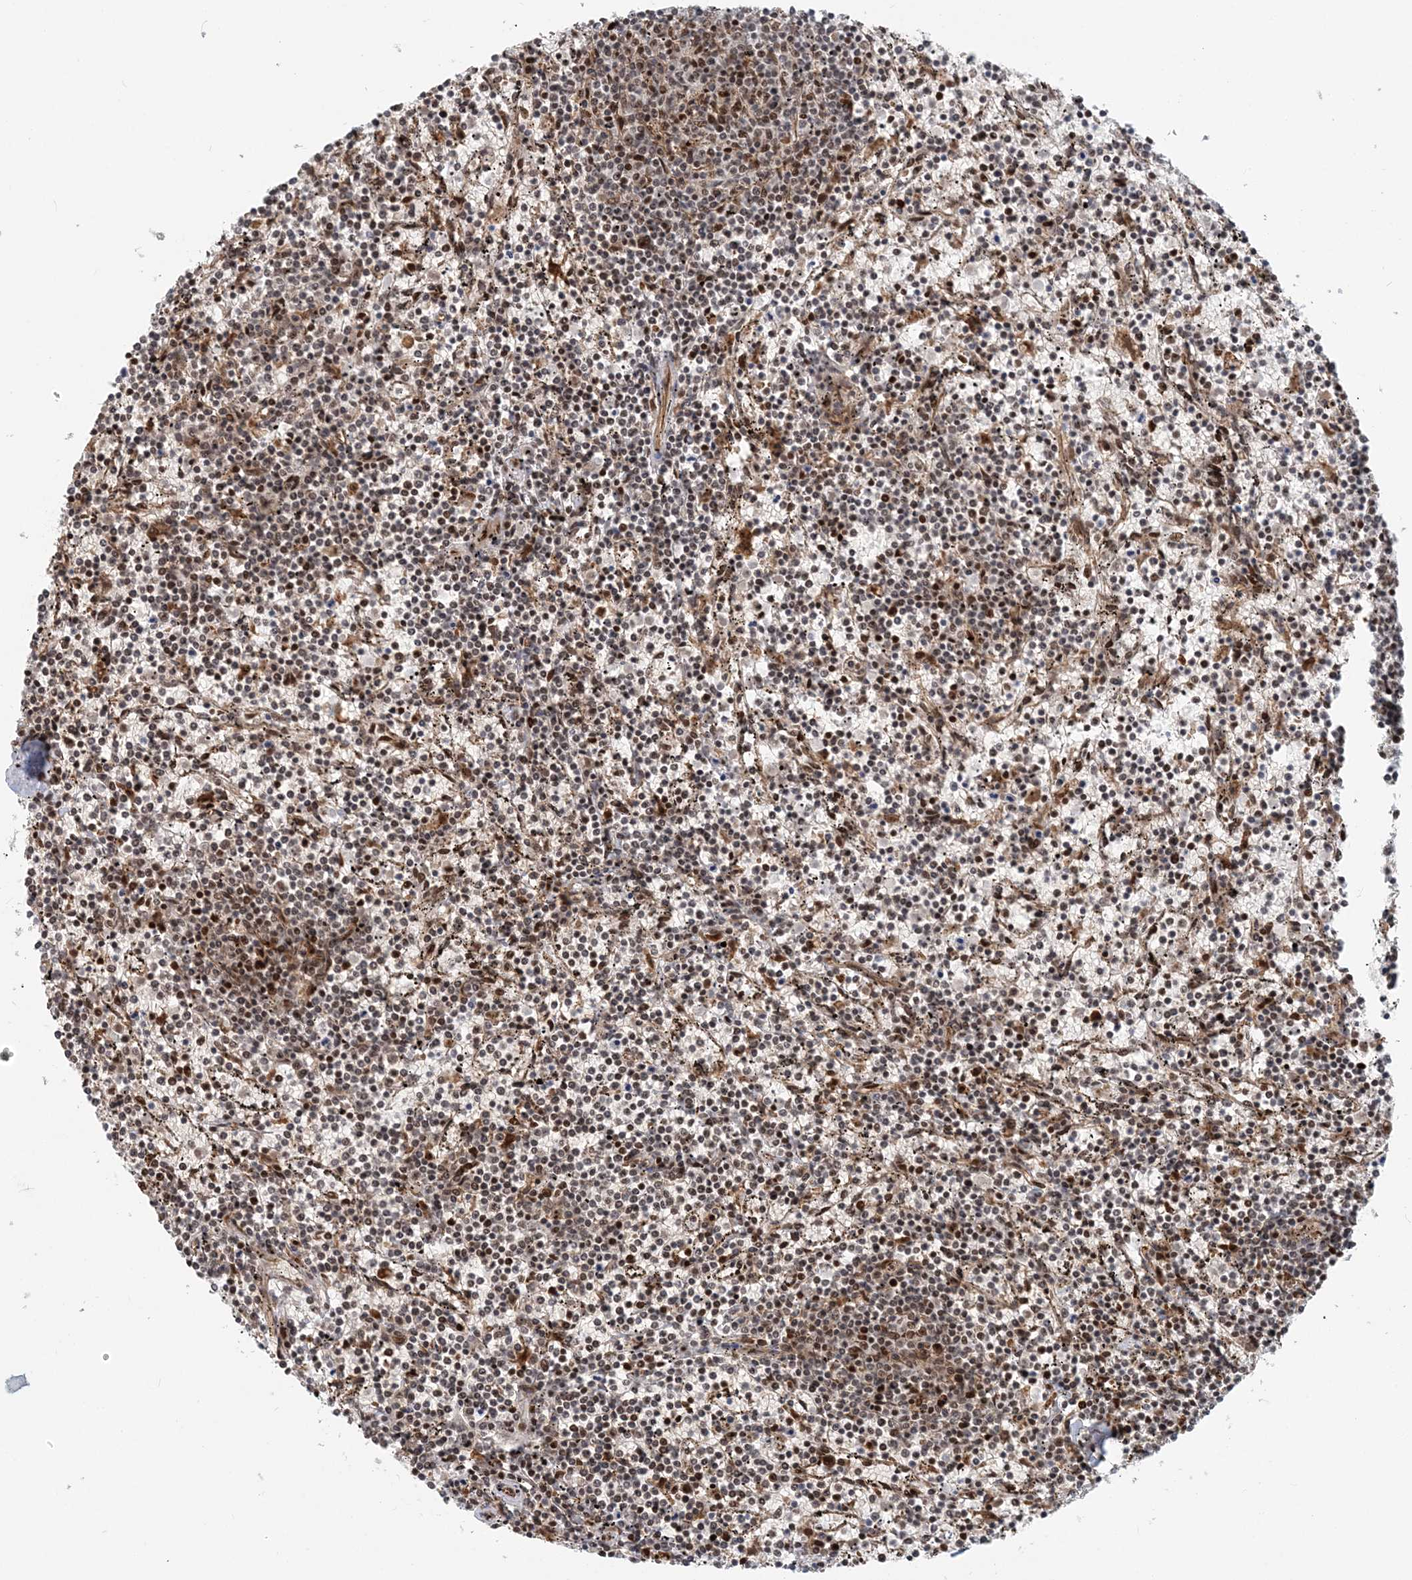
{"staining": {"intensity": "moderate", "quantity": "<25%", "location": "nuclear"}, "tissue": "lymphoma", "cell_type": "Tumor cells", "image_type": "cancer", "snomed": [{"axis": "morphology", "description": "Malignant lymphoma, non-Hodgkin's type, Low grade"}, {"axis": "topography", "description": "Spleen"}], "caption": "Malignant lymphoma, non-Hodgkin's type (low-grade) stained for a protein demonstrates moderate nuclear positivity in tumor cells.", "gene": "BAZ1B", "patient": {"sex": "female", "age": 50}}